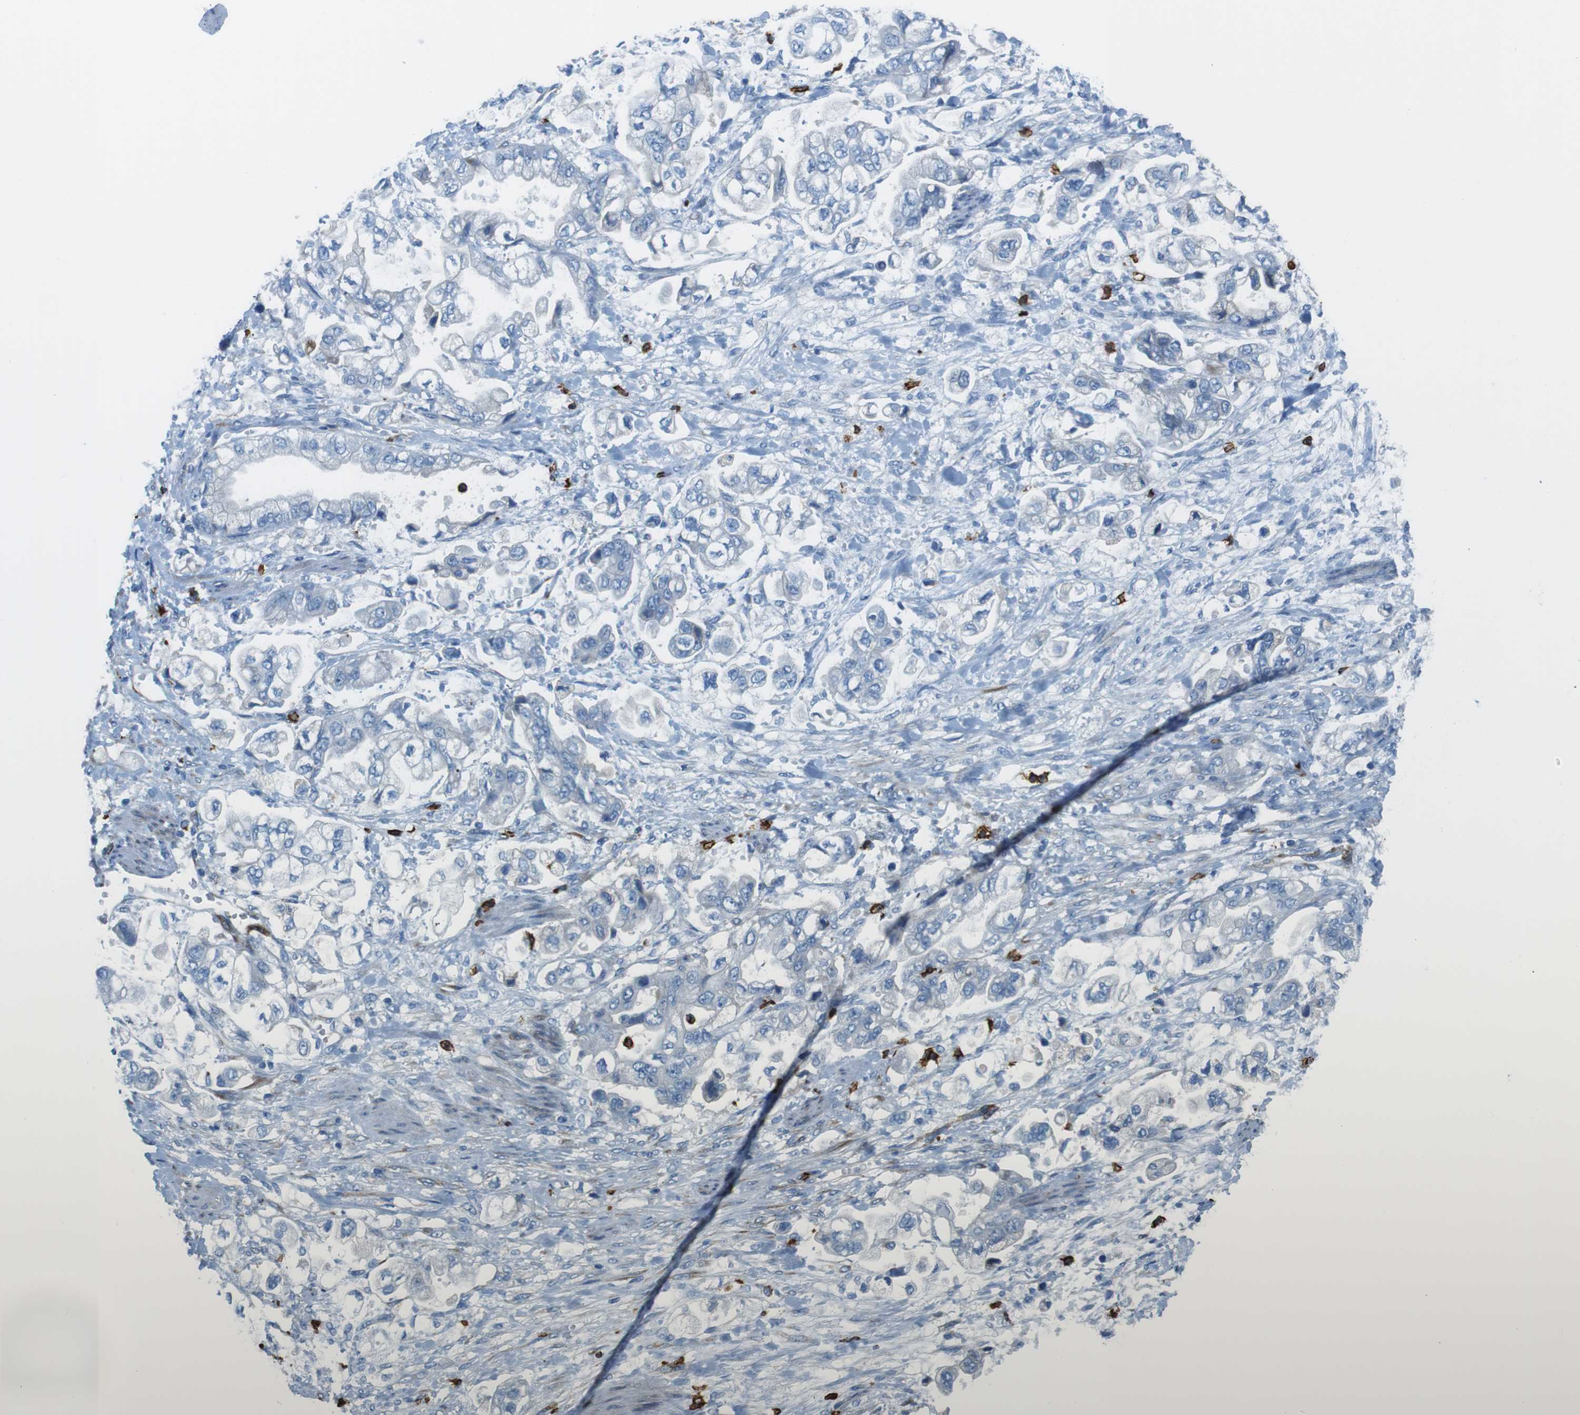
{"staining": {"intensity": "negative", "quantity": "none", "location": "none"}, "tissue": "stomach cancer", "cell_type": "Tumor cells", "image_type": "cancer", "snomed": [{"axis": "morphology", "description": "Normal tissue, NOS"}, {"axis": "morphology", "description": "Adenocarcinoma, NOS"}, {"axis": "topography", "description": "Stomach"}], "caption": "This is an immunohistochemistry (IHC) histopathology image of stomach adenocarcinoma. There is no staining in tumor cells.", "gene": "EMP2", "patient": {"sex": "male", "age": 62}}